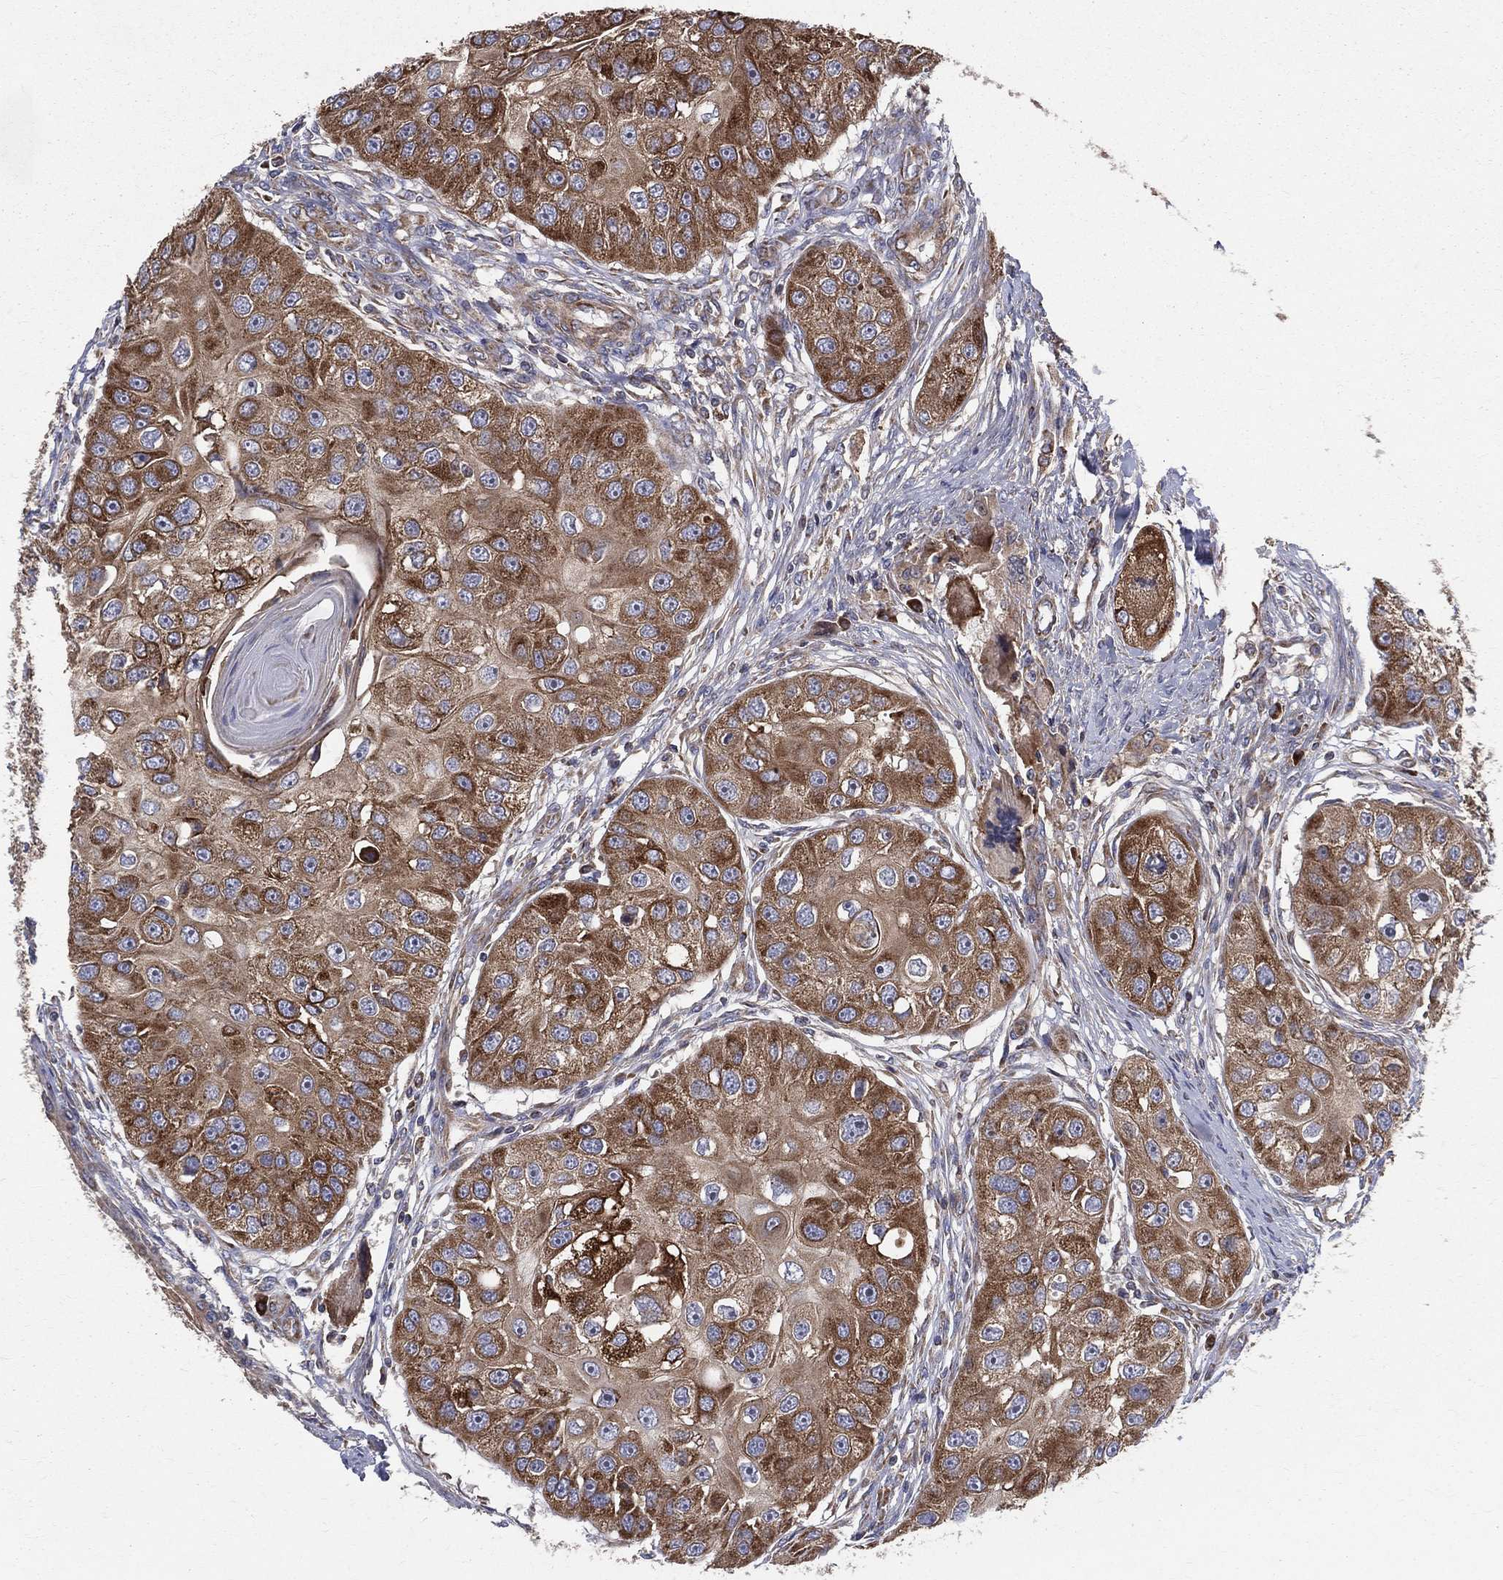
{"staining": {"intensity": "strong", "quantity": ">75%", "location": "cytoplasmic/membranous"}, "tissue": "head and neck cancer", "cell_type": "Tumor cells", "image_type": "cancer", "snomed": [{"axis": "morphology", "description": "Normal tissue, NOS"}, {"axis": "morphology", "description": "Squamous cell carcinoma, NOS"}, {"axis": "topography", "description": "Skeletal muscle"}, {"axis": "topography", "description": "Head-Neck"}], "caption": "The photomicrograph displays staining of head and neck cancer (squamous cell carcinoma), revealing strong cytoplasmic/membranous protein positivity (brown color) within tumor cells.", "gene": "MIX23", "patient": {"sex": "male", "age": 51}}